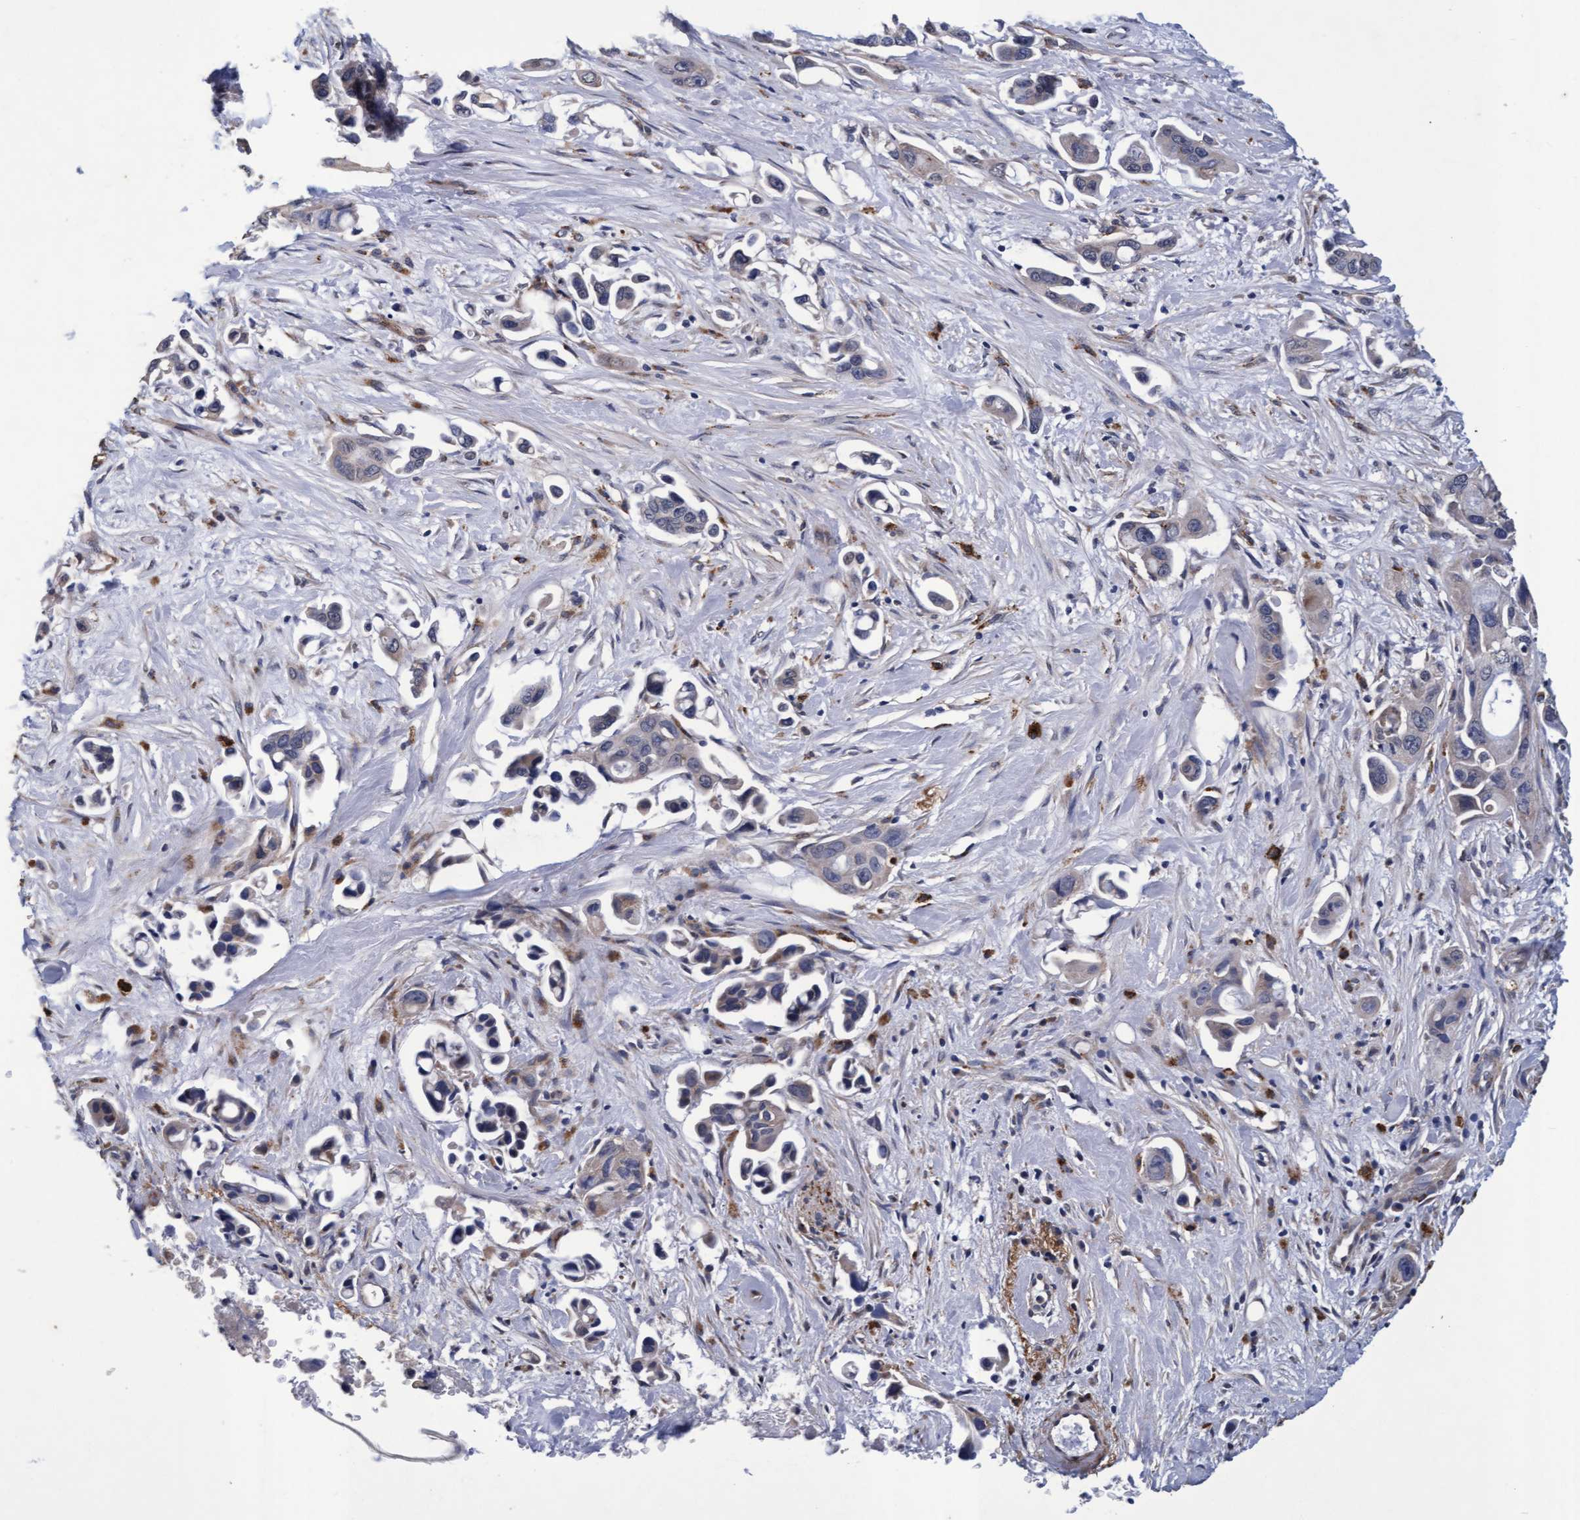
{"staining": {"intensity": "negative", "quantity": "none", "location": "none"}, "tissue": "pancreatic cancer", "cell_type": "Tumor cells", "image_type": "cancer", "snomed": [{"axis": "morphology", "description": "Adenocarcinoma, NOS"}, {"axis": "topography", "description": "Pancreas"}], "caption": "Micrograph shows no protein expression in tumor cells of pancreatic cancer (adenocarcinoma) tissue.", "gene": "CPQ", "patient": {"sex": "male", "age": 53}}